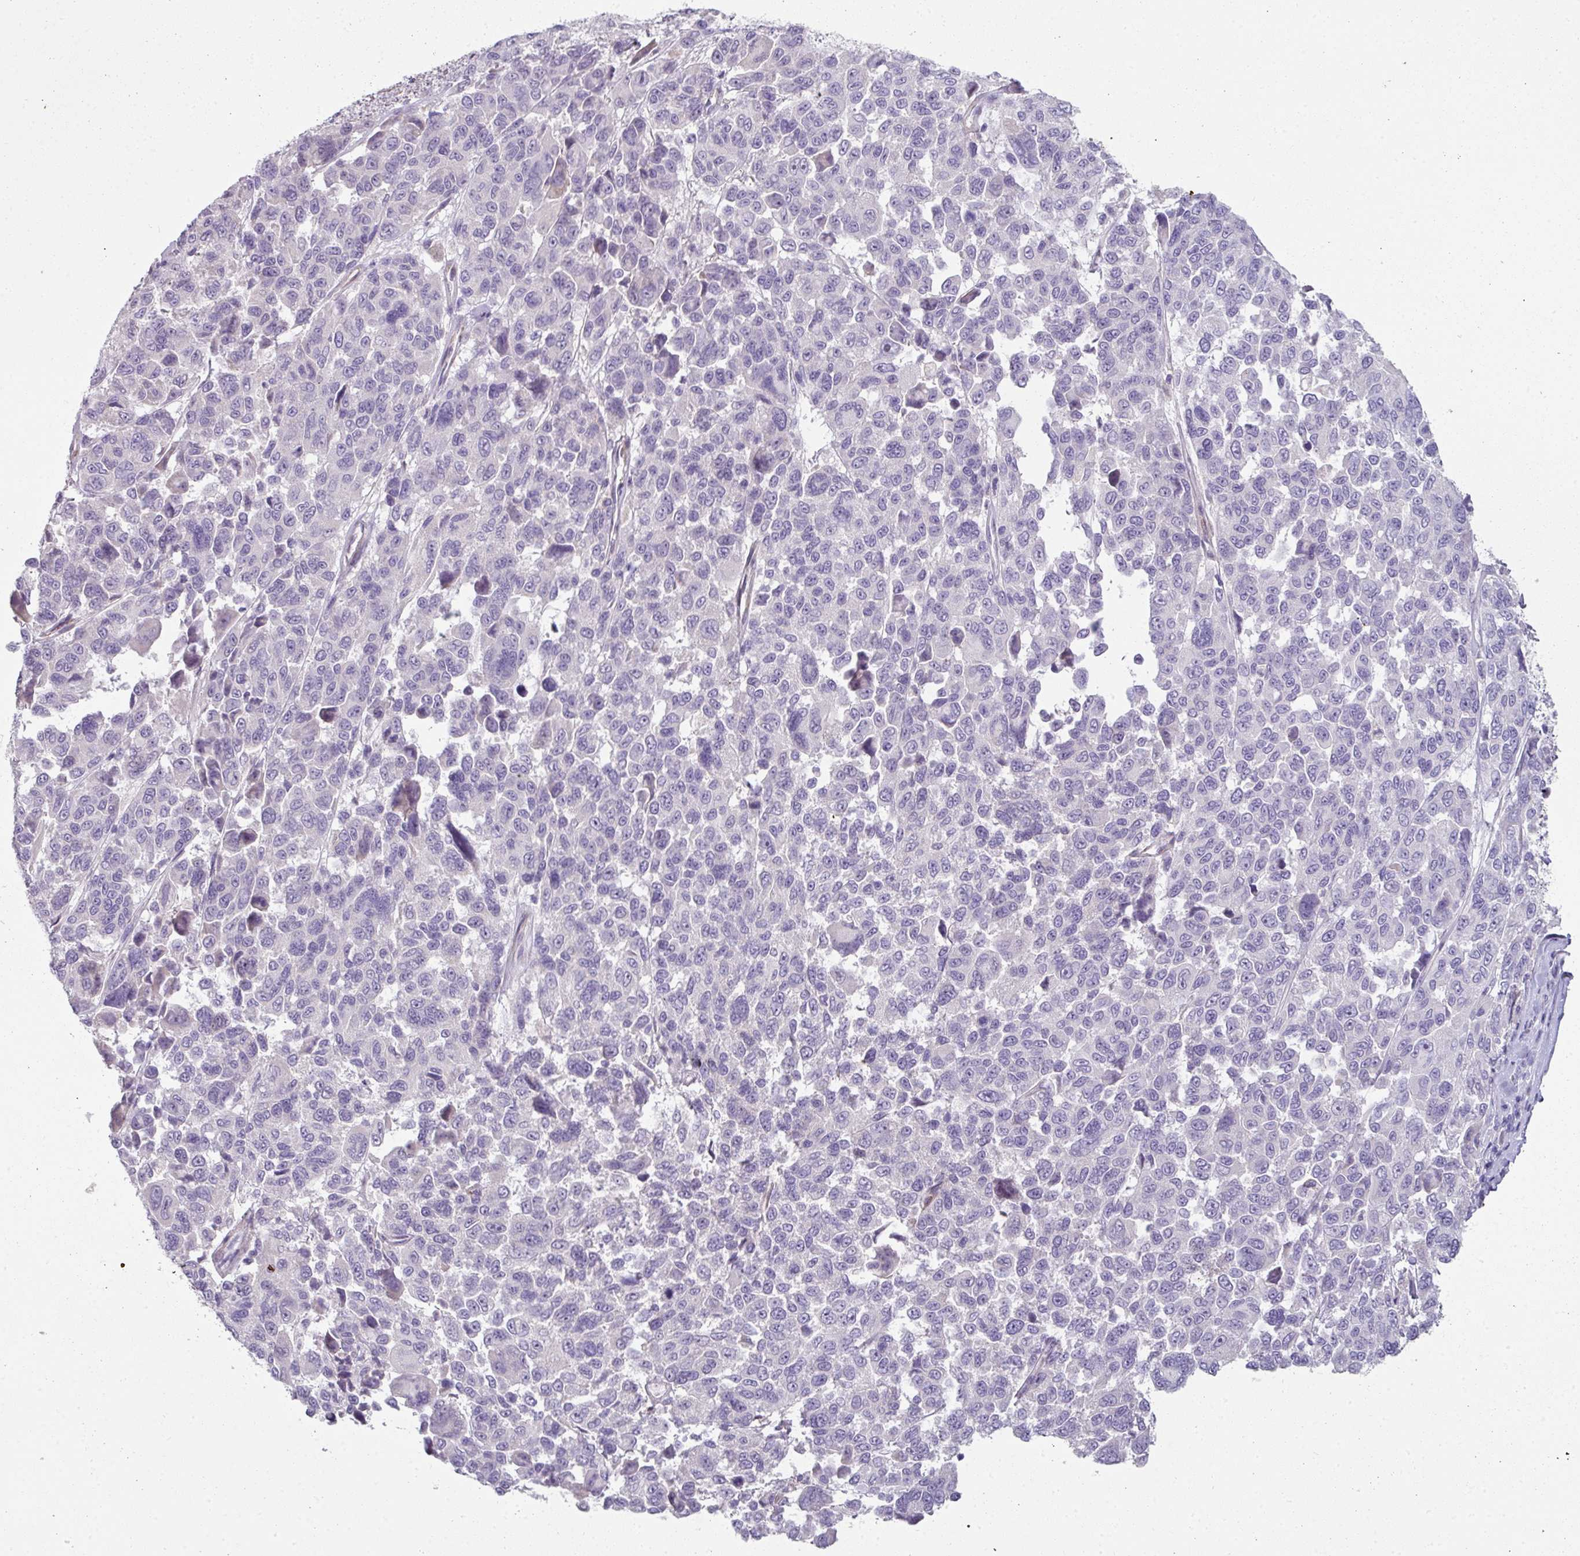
{"staining": {"intensity": "negative", "quantity": "none", "location": "none"}, "tissue": "melanoma", "cell_type": "Tumor cells", "image_type": "cancer", "snomed": [{"axis": "morphology", "description": "Malignant melanoma, NOS"}, {"axis": "topography", "description": "Skin"}], "caption": "Tumor cells show no significant protein staining in malignant melanoma.", "gene": "FHAD1", "patient": {"sex": "female", "age": 66}}